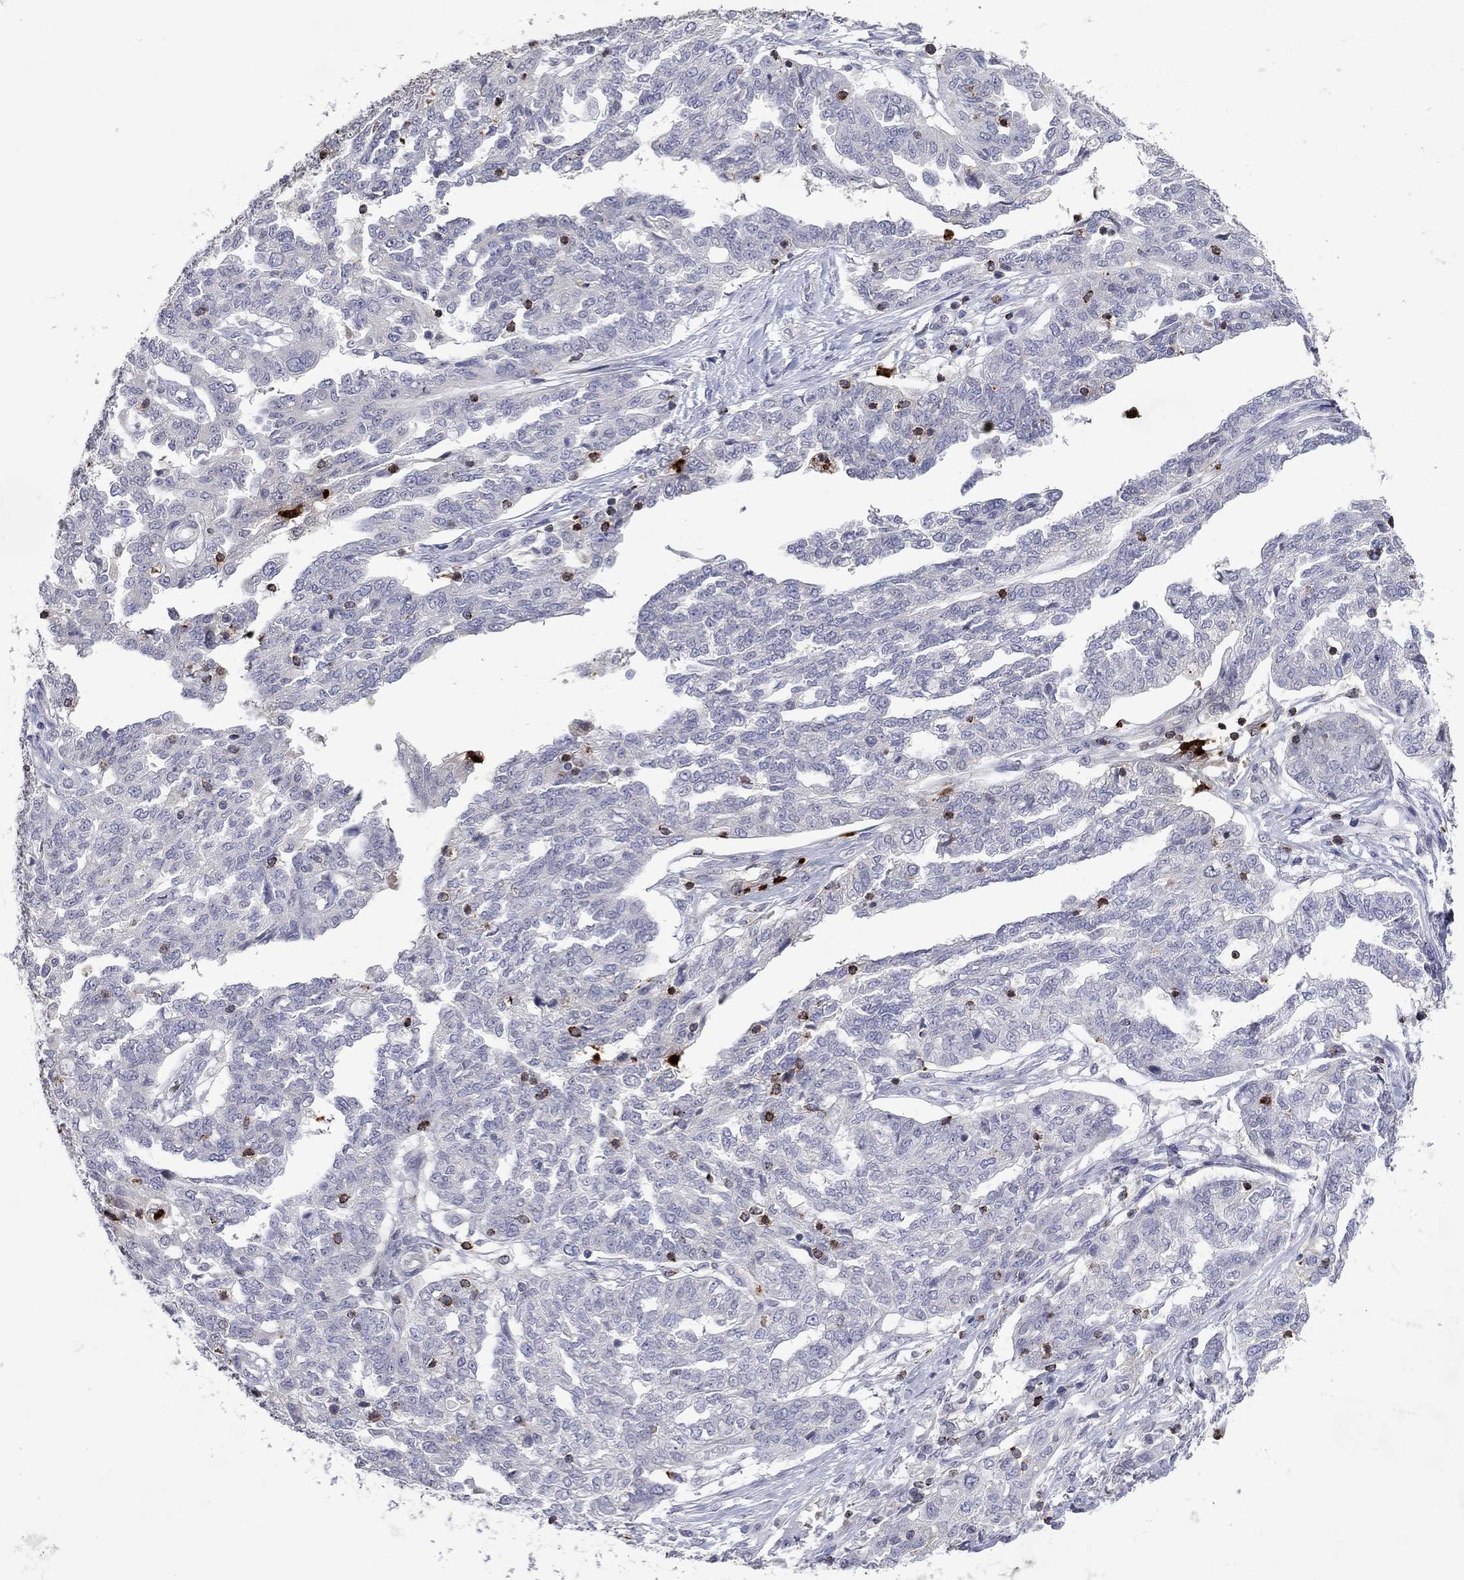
{"staining": {"intensity": "negative", "quantity": "none", "location": "none"}, "tissue": "ovarian cancer", "cell_type": "Tumor cells", "image_type": "cancer", "snomed": [{"axis": "morphology", "description": "Cystadenocarcinoma, serous, NOS"}, {"axis": "topography", "description": "Ovary"}], "caption": "High magnification brightfield microscopy of ovarian cancer (serous cystadenocarcinoma) stained with DAB (3,3'-diaminobenzidine) (brown) and counterstained with hematoxylin (blue): tumor cells show no significant staining.", "gene": "CCL5", "patient": {"sex": "female", "age": 67}}